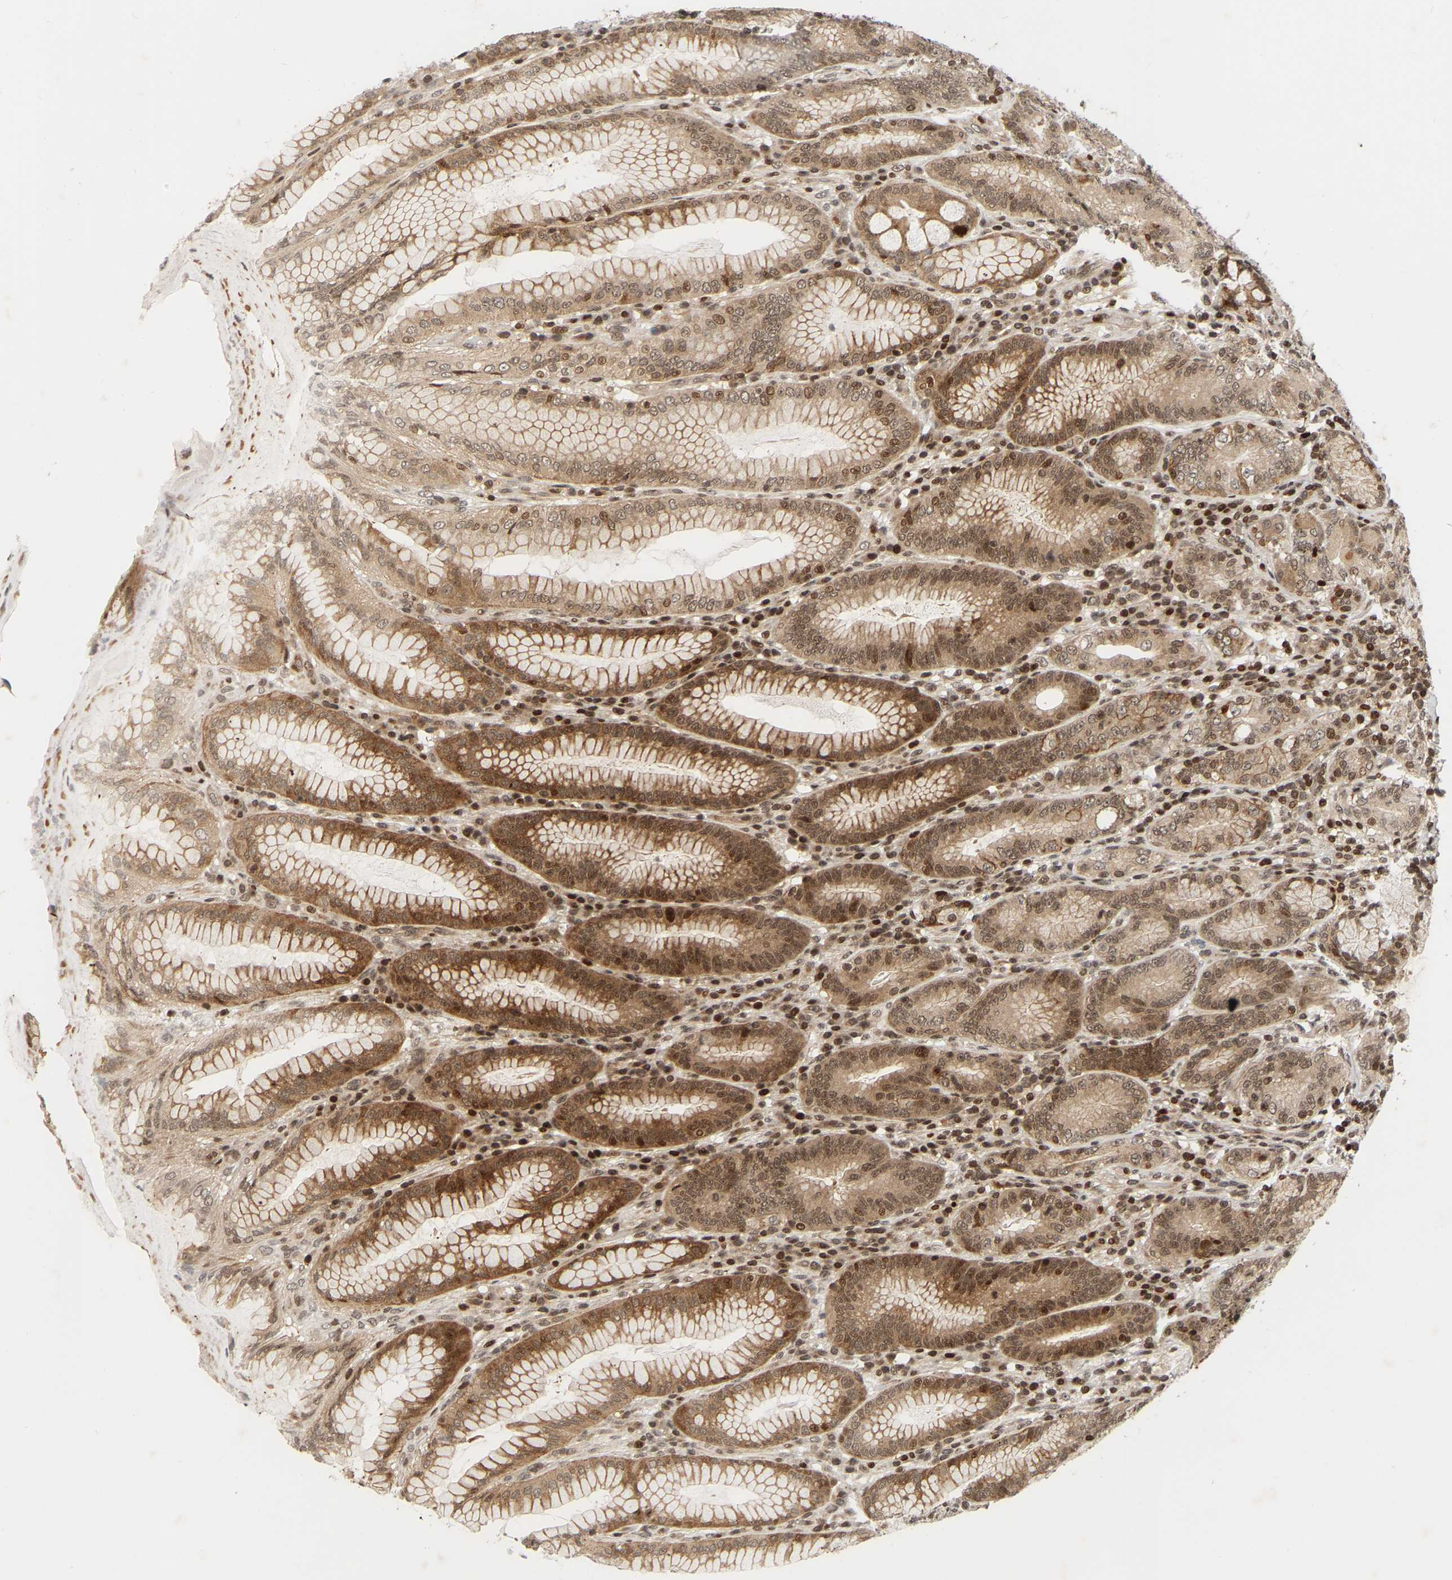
{"staining": {"intensity": "moderate", "quantity": ">75%", "location": "cytoplasmic/membranous,nuclear"}, "tissue": "stomach", "cell_type": "Glandular cells", "image_type": "normal", "snomed": [{"axis": "morphology", "description": "Normal tissue, NOS"}, {"axis": "topography", "description": "Stomach, lower"}], "caption": "Moderate cytoplasmic/membranous,nuclear staining is identified in about >75% of glandular cells in unremarkable stomach. The staining is performed using DAB (3,3'-diaminobenzidine) brown chromogen to label protein expression. The nuclei are counter-stained blue using hematoxylin.", "gene": "NFE2L2", "patient": {"sex": "female", "age": 76}}